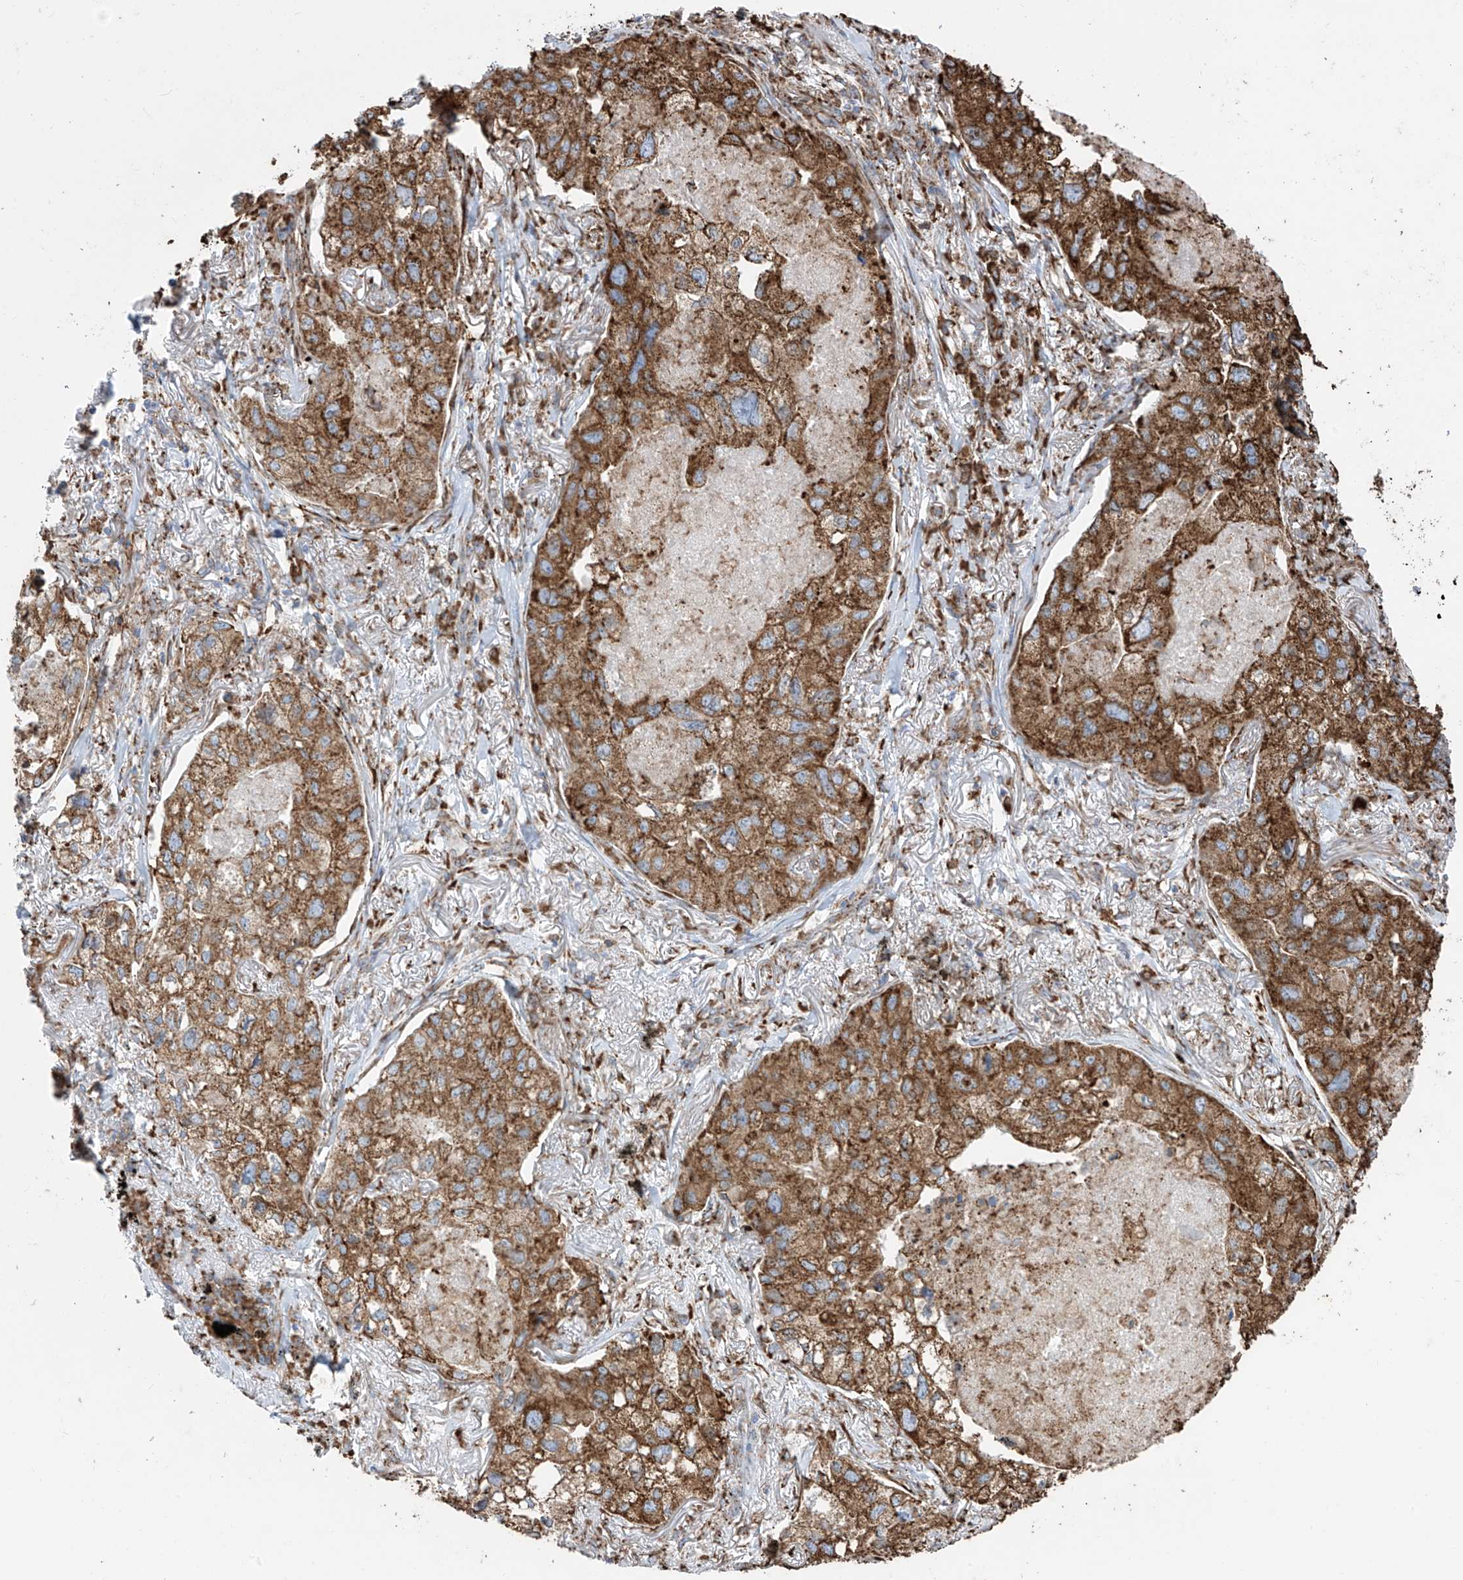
{"staining": {"intensity": "moderate", "quantity": ">75%", "location": "cytoplasmic/membranous"}, "tissue": "lung cancer", "cell_type": "Tumor cells", "image_type": "cancer", "snomed": [{"axis": "morphology", "description": "Adenocarcinoma, NOS"}, {"axis": "topography", "description": "Lung"}], "caption": "Immunohistochemistry of human adenocarcinoma (lung) demonstrates medium levels of moderate cytoplasmic/membranous expression in about >75% of tumor cells.", "gene": "ZNF354C", "patient": {"sex": "male", "age": 65}}